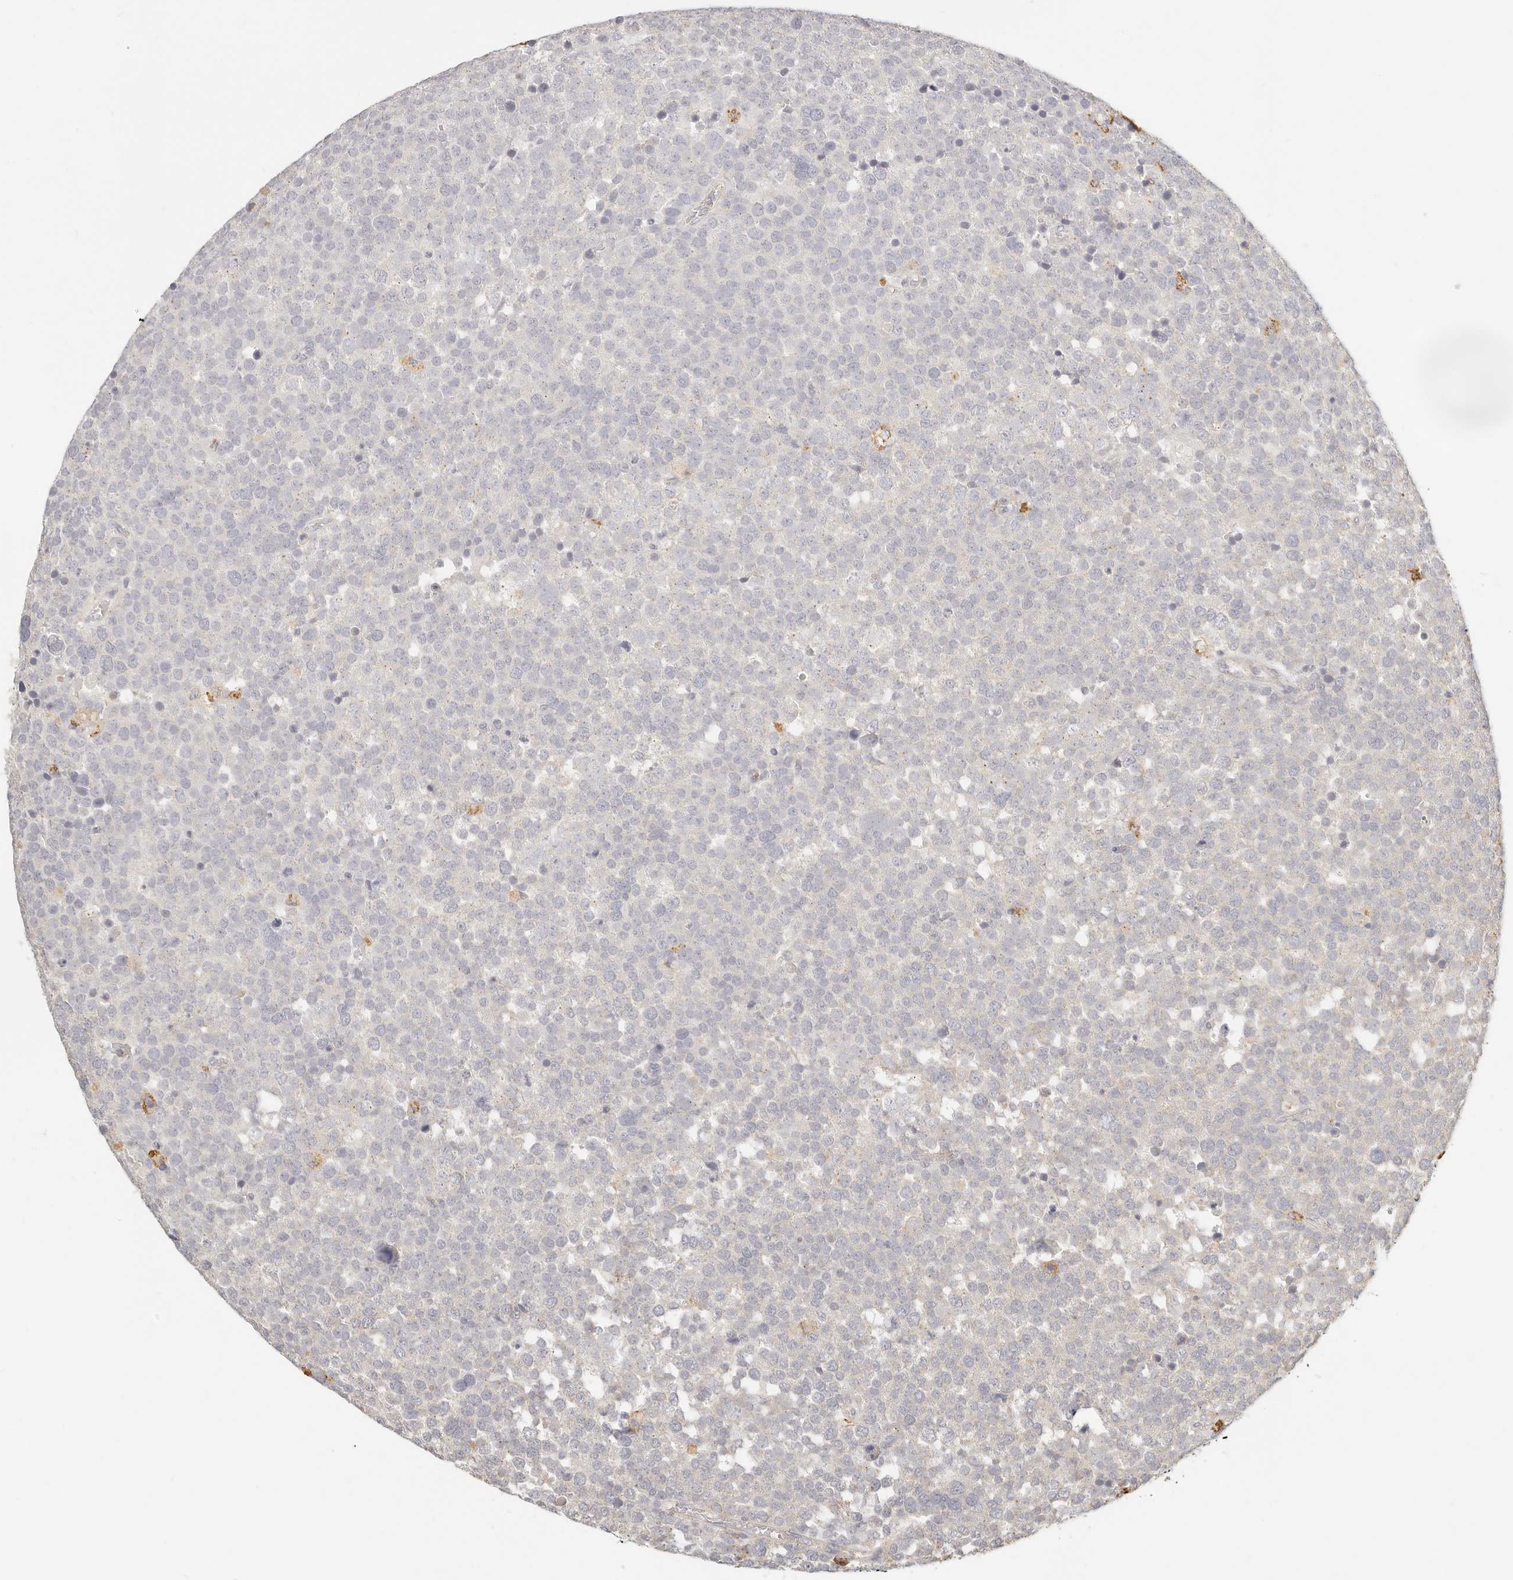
{"staining": {"intensity": "negative", "quantity": "none", "location": "none"}, "tissue": "testis cancer", "cell_type": "Tumor cells", "image_type": "cancer", "snomed": [{"axis": "morphology", "description": "Seminoma, NOS"}, {"axis": "topography", "description": "Testis"}], "caption": "There is no significant positivity in tumor cells of seminoma (testis). (Brightfield microscopy of DAB immunohistochemistry (IHC) at high magnification).", "gene": "CNMD", "patient": {"sex": "male", "age": 71}}